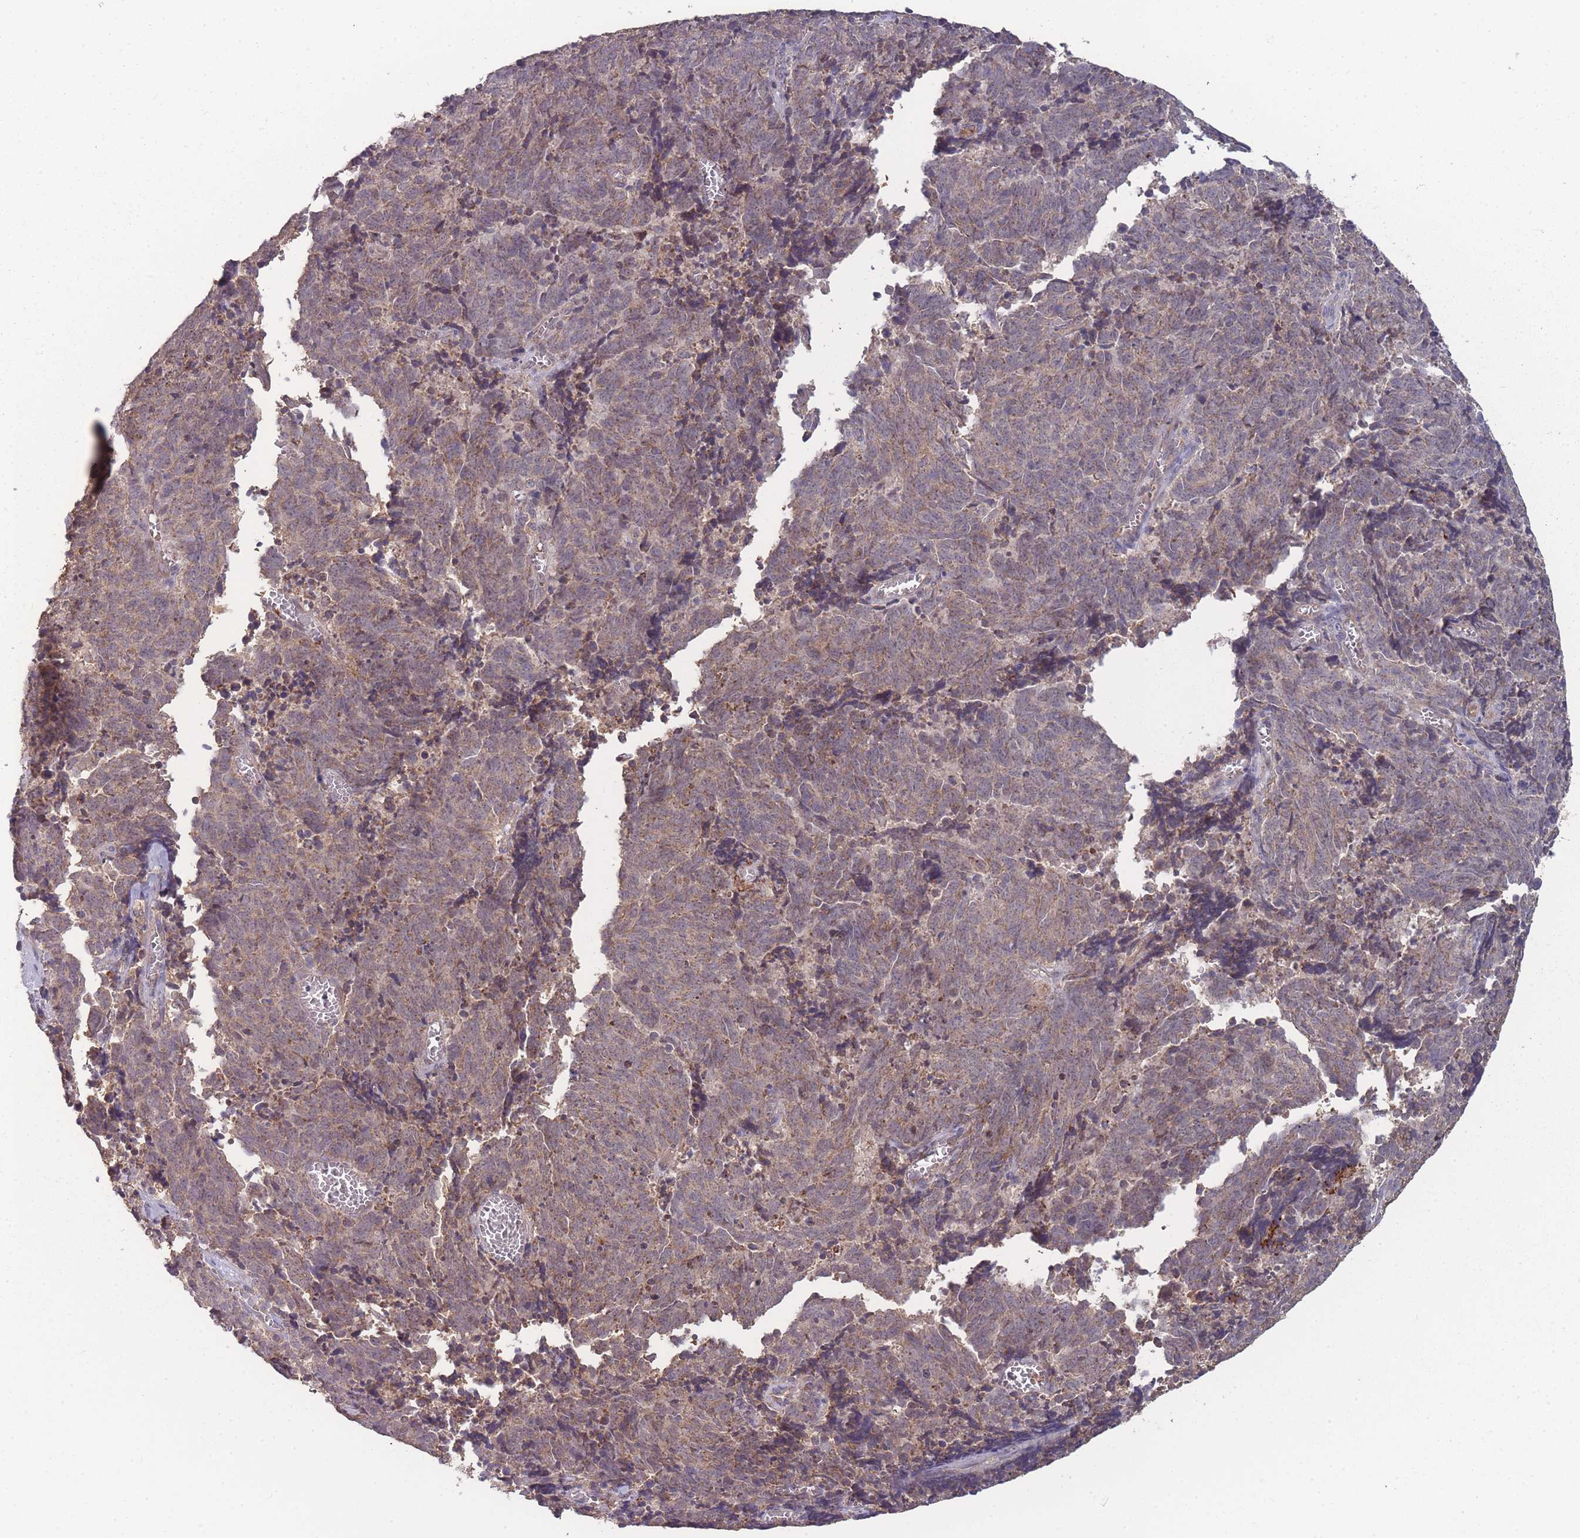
{"staining": {"intensity": "moderate", "quantity": ">75%", "location": "cytoplasmic/membranous"}, "tissue": "cervical cancer", "cell_type": "Tumor cells", "image_type": "cancer", "snomed": [{"axis": "morphology", "description": "Squamous cell carcinoma, NOS"}, {"axis": "topography", "description": "Cervix"}], "caption": "Cervical squamous cell carcinoma stained with DAB immunohistochemistry demonstrates medium levels of moderate cytoplasmic/membranous positivity in approximately >75% of tumor cells. The staining was performed using DAB (3,3'-diaminobenzidine), with brown indicating positive protein expression. Nuclei are stained blue with hematoxylin.", "gene": "SLC35B4", "patient": {"sex": "female", "age": 29}}